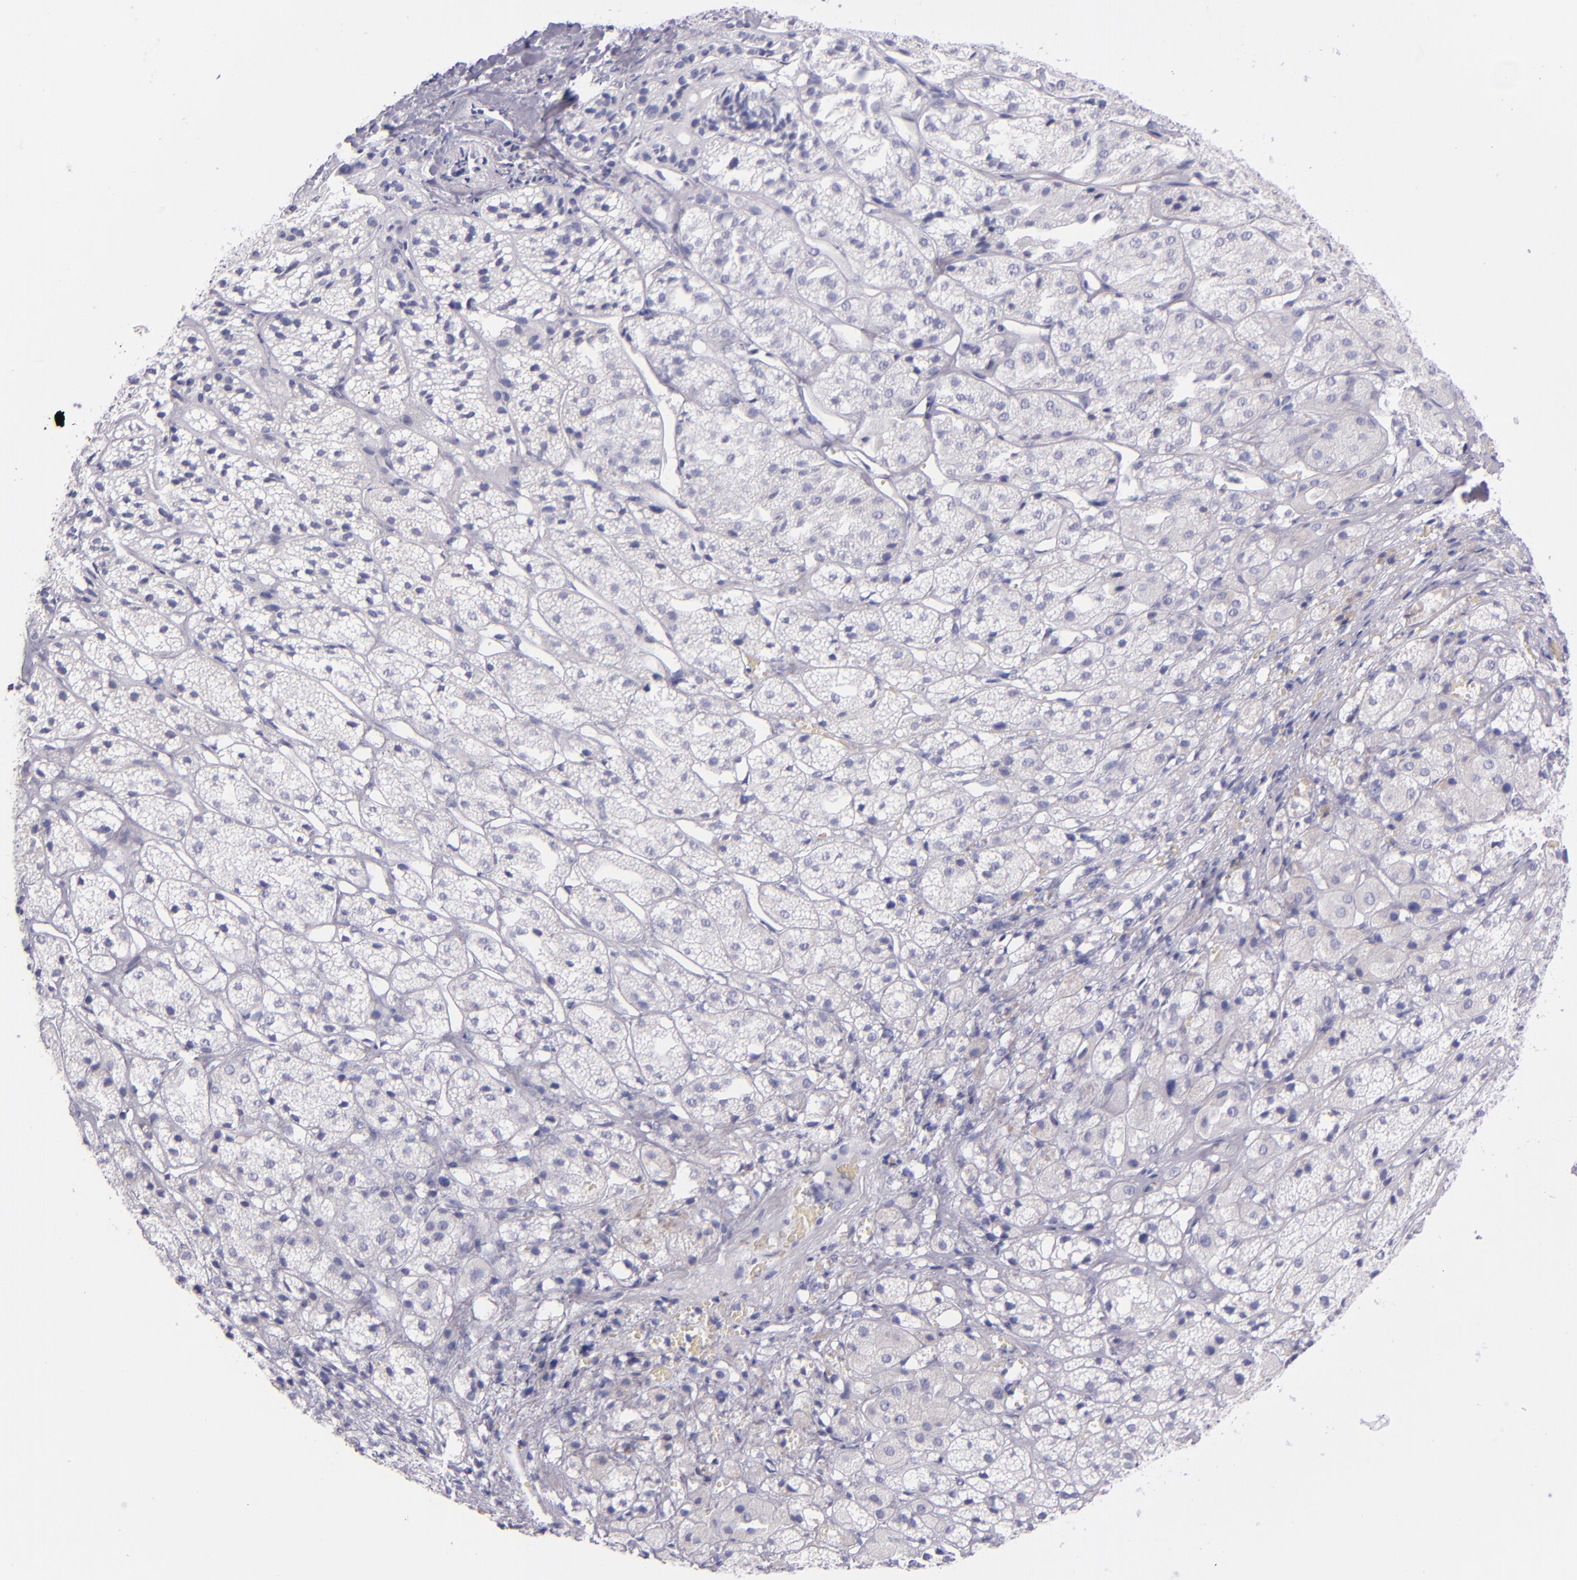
{"staining": {"intensity": "negative", "quantity": "none", "location": "none"}, "tissue": "adrenal gland", "cell_type": "Glandular cells", "image_type": "normal", "snomed": [{"axis": "morphology", "description": "Normal tissue, NOS"}, {"axis": "topography", "description": "Adrenal gland"}], "caption": "DAB (3,3'-diaminobenzidine) immunohistochemical staining of unremarkable adrenal gland demonstrates no significant expression in glandular cells. (DAB IHC visualized using brightfield microscopy, high magnification).", "gene": "SFTPB", "patient": {"sex": "female", "age": 71}}